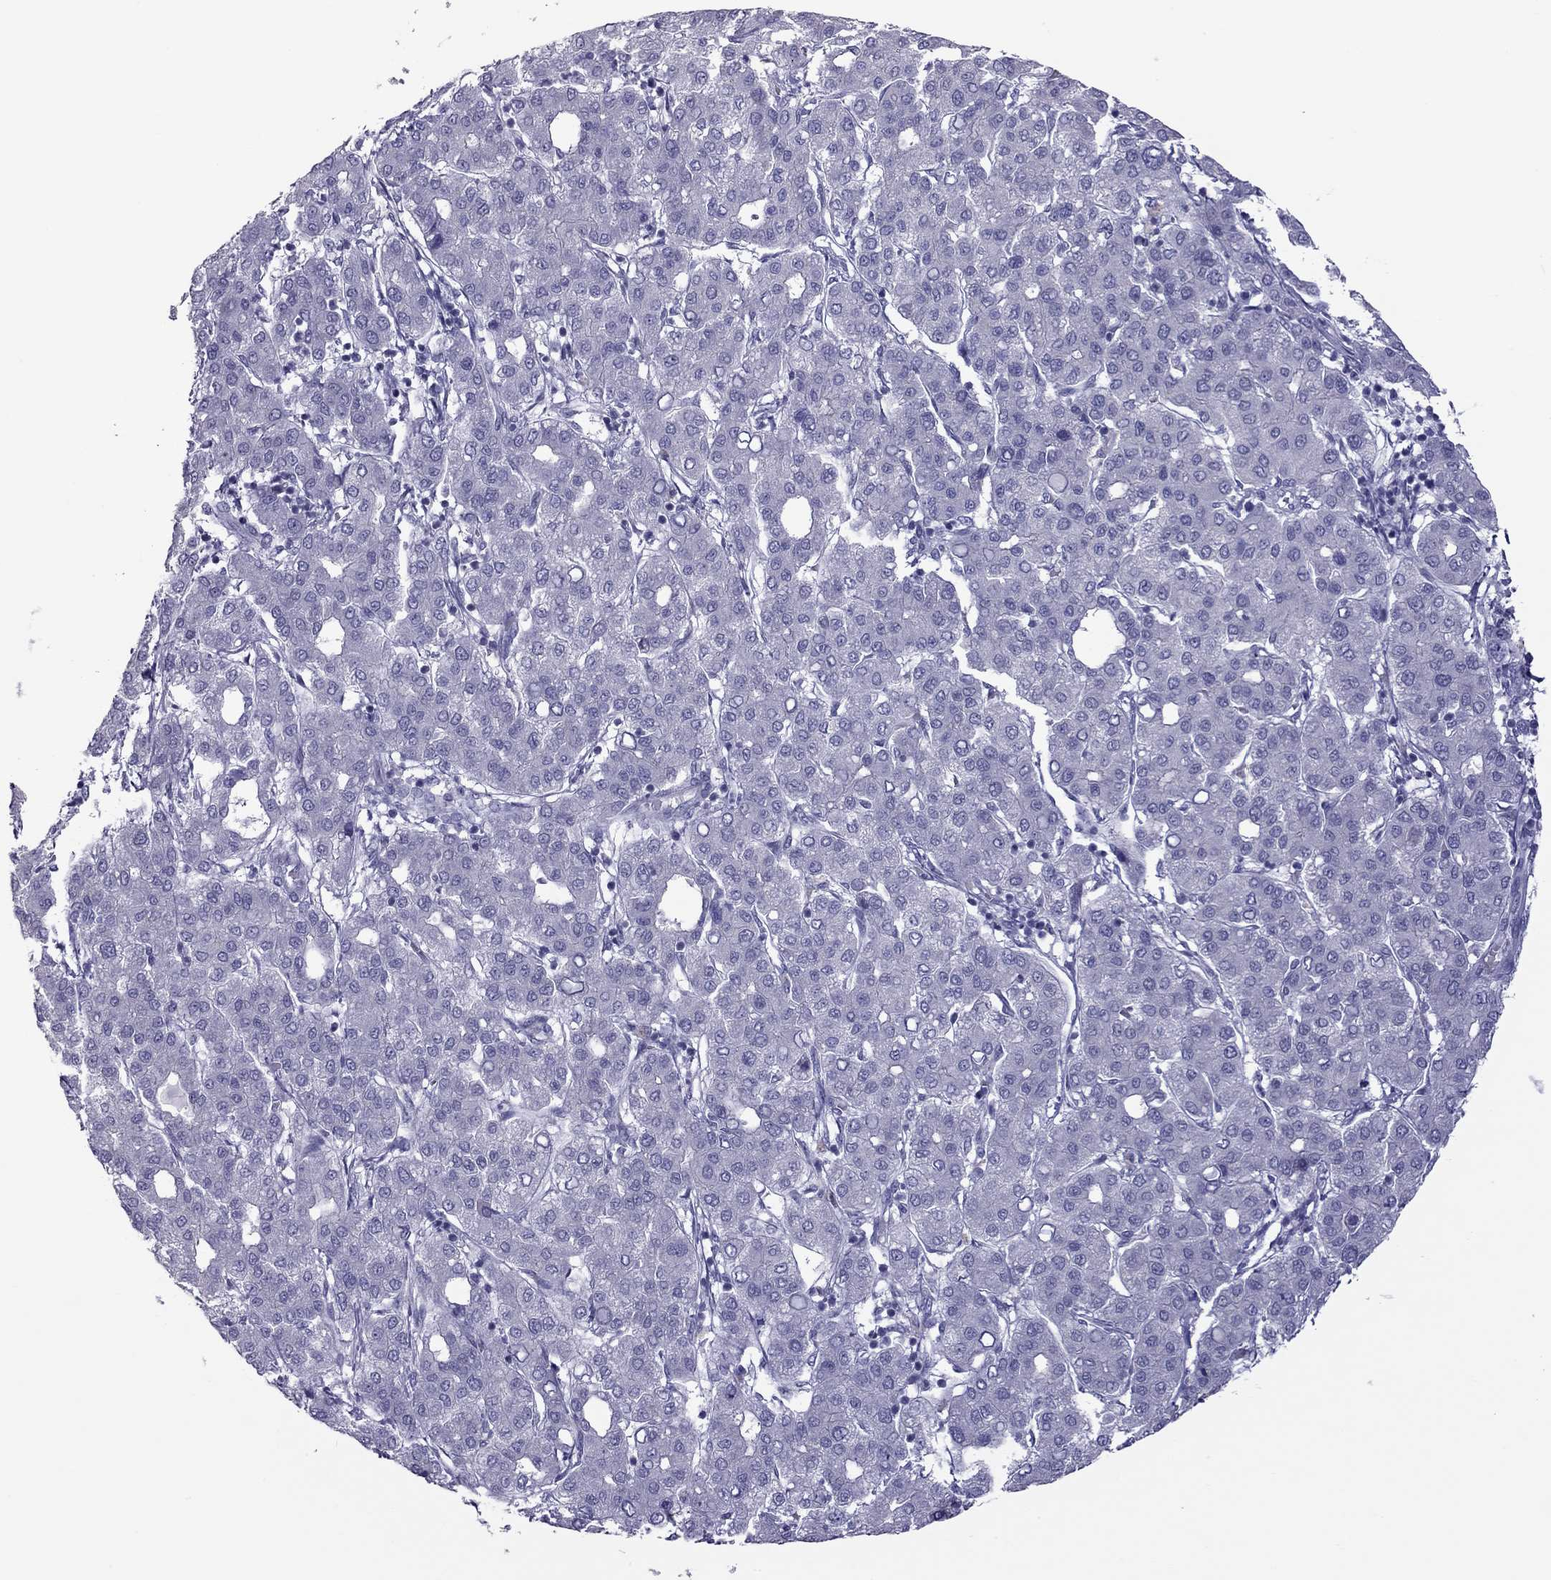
{"staining": {"intensity": "negative", "quantity": "none", "location": "none"}, "tissue": "liver cancer", "cell_type": "Tumor cells", "image_type": "cancer", "snomed": [{"axis": "morphology", "description": "Carcinoma, Hepatocellular, NOS"}, {"axis": "topography", "description": "Liver"}], "caption": "DAB (3,3'-diaminobenzidine) immunohistochemical staining of human liver cancer displays no significant expression in tumor cells. Nuclei are stained in blue.", "gene": "TEX14", "patient": {"sex": "male", "age": 65}}